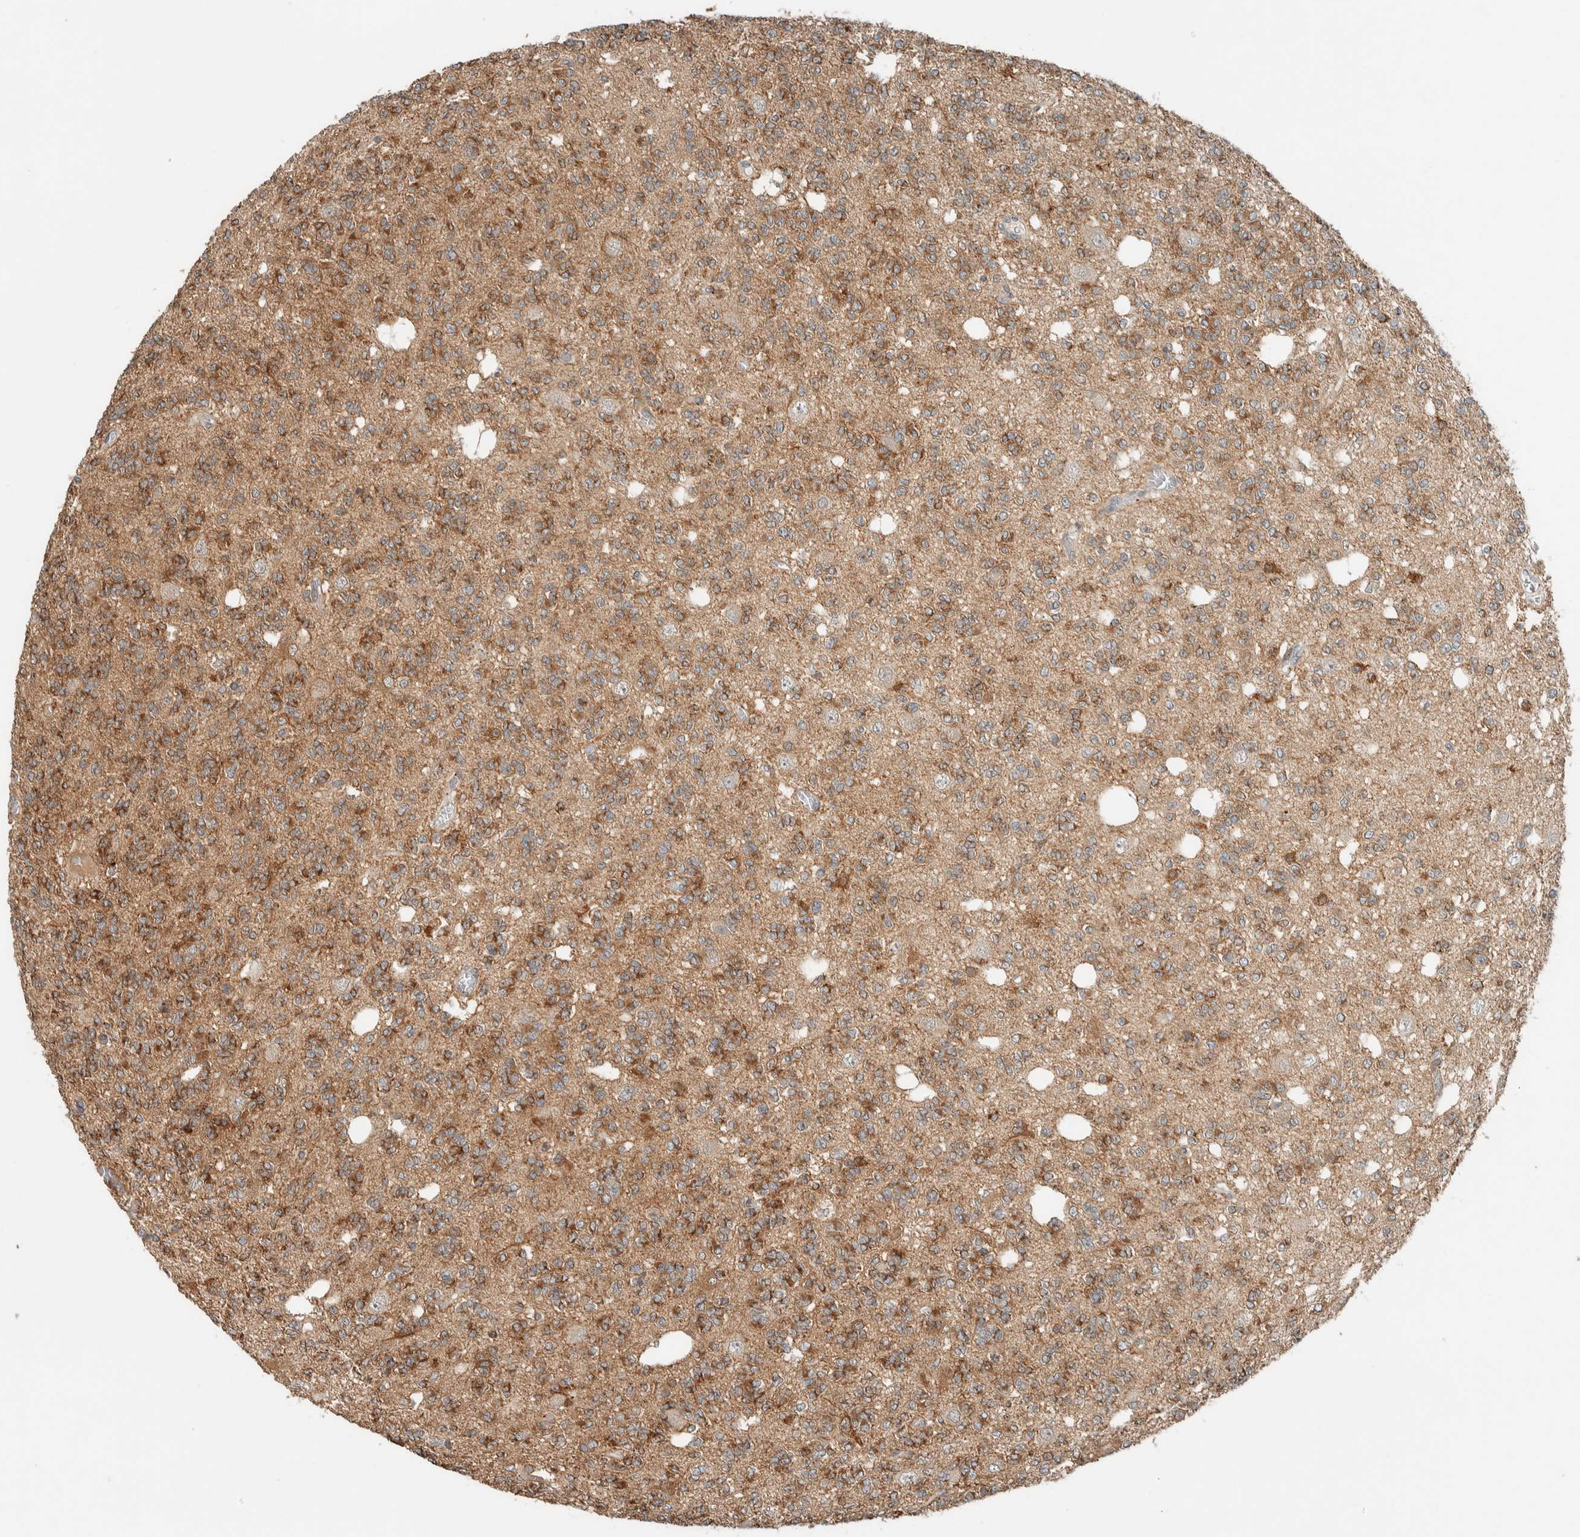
{"staining": {"intensity": "moderate", "quantity": ">75%", "location": "cytoplasmic/membranous"}, "tissue": "glioma", "cell_type": "Tumor cells", "image_type": "cancer", "snomed": [{"axis": "morphology", "description": "Glioma, malignant, Low grade"}, {"axis": "topography", "description": "Brain"}], "caption": "High-power microscopy captured an IHC image of glioma, revealing moderate cytoplasmic/membranous expression in approximately >75% of tumor cells.", "gene": "CTBP2", "patient": {"sex": "male", "age": 38}}